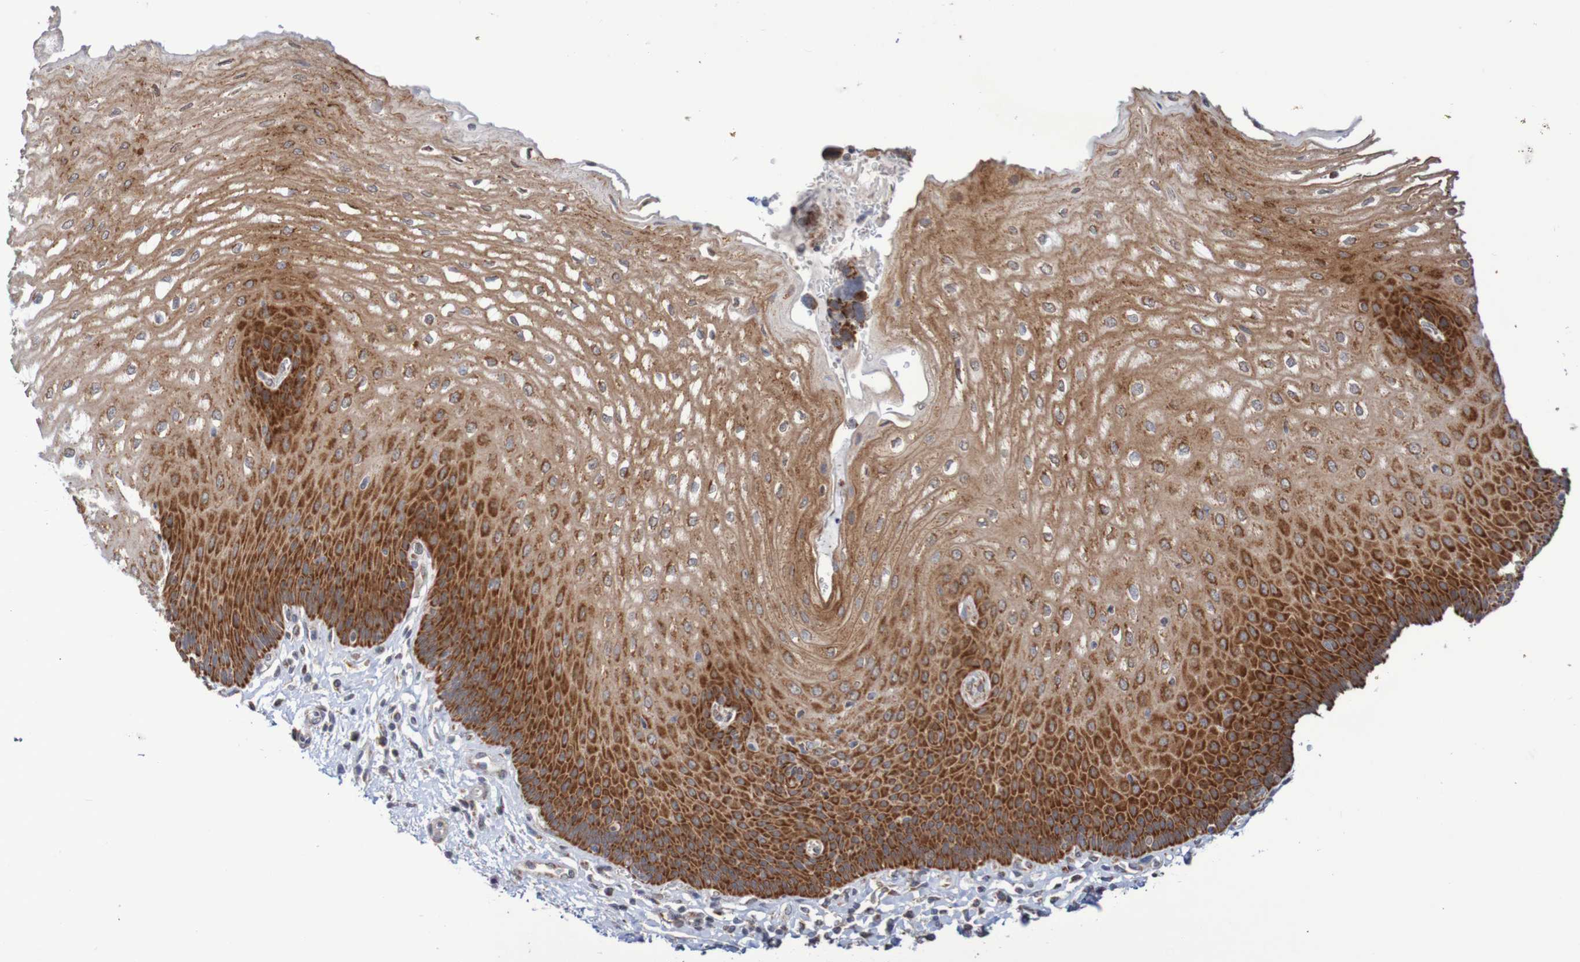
{"staining": {"intensity": "strong", "quantity": ">75%", "location": "cytoplasmic/membranous"}, "tissue": "esophagus", "cell_type": "Squamous epithelial cells", "image_type": "normal", "snomed": [{"axis": "morphology", "description": "Normal tissue, NOS"}, {"axis": "topography", "description": "Esophagus"}], "caption": "Squamous epithelial cells demonstrate high levels of strong cytoplasmic/membranous staining in about >75% of cells in normal human esophagus.", "gene": "DVL1", "patient": {"sex": "male", "age": 54}}